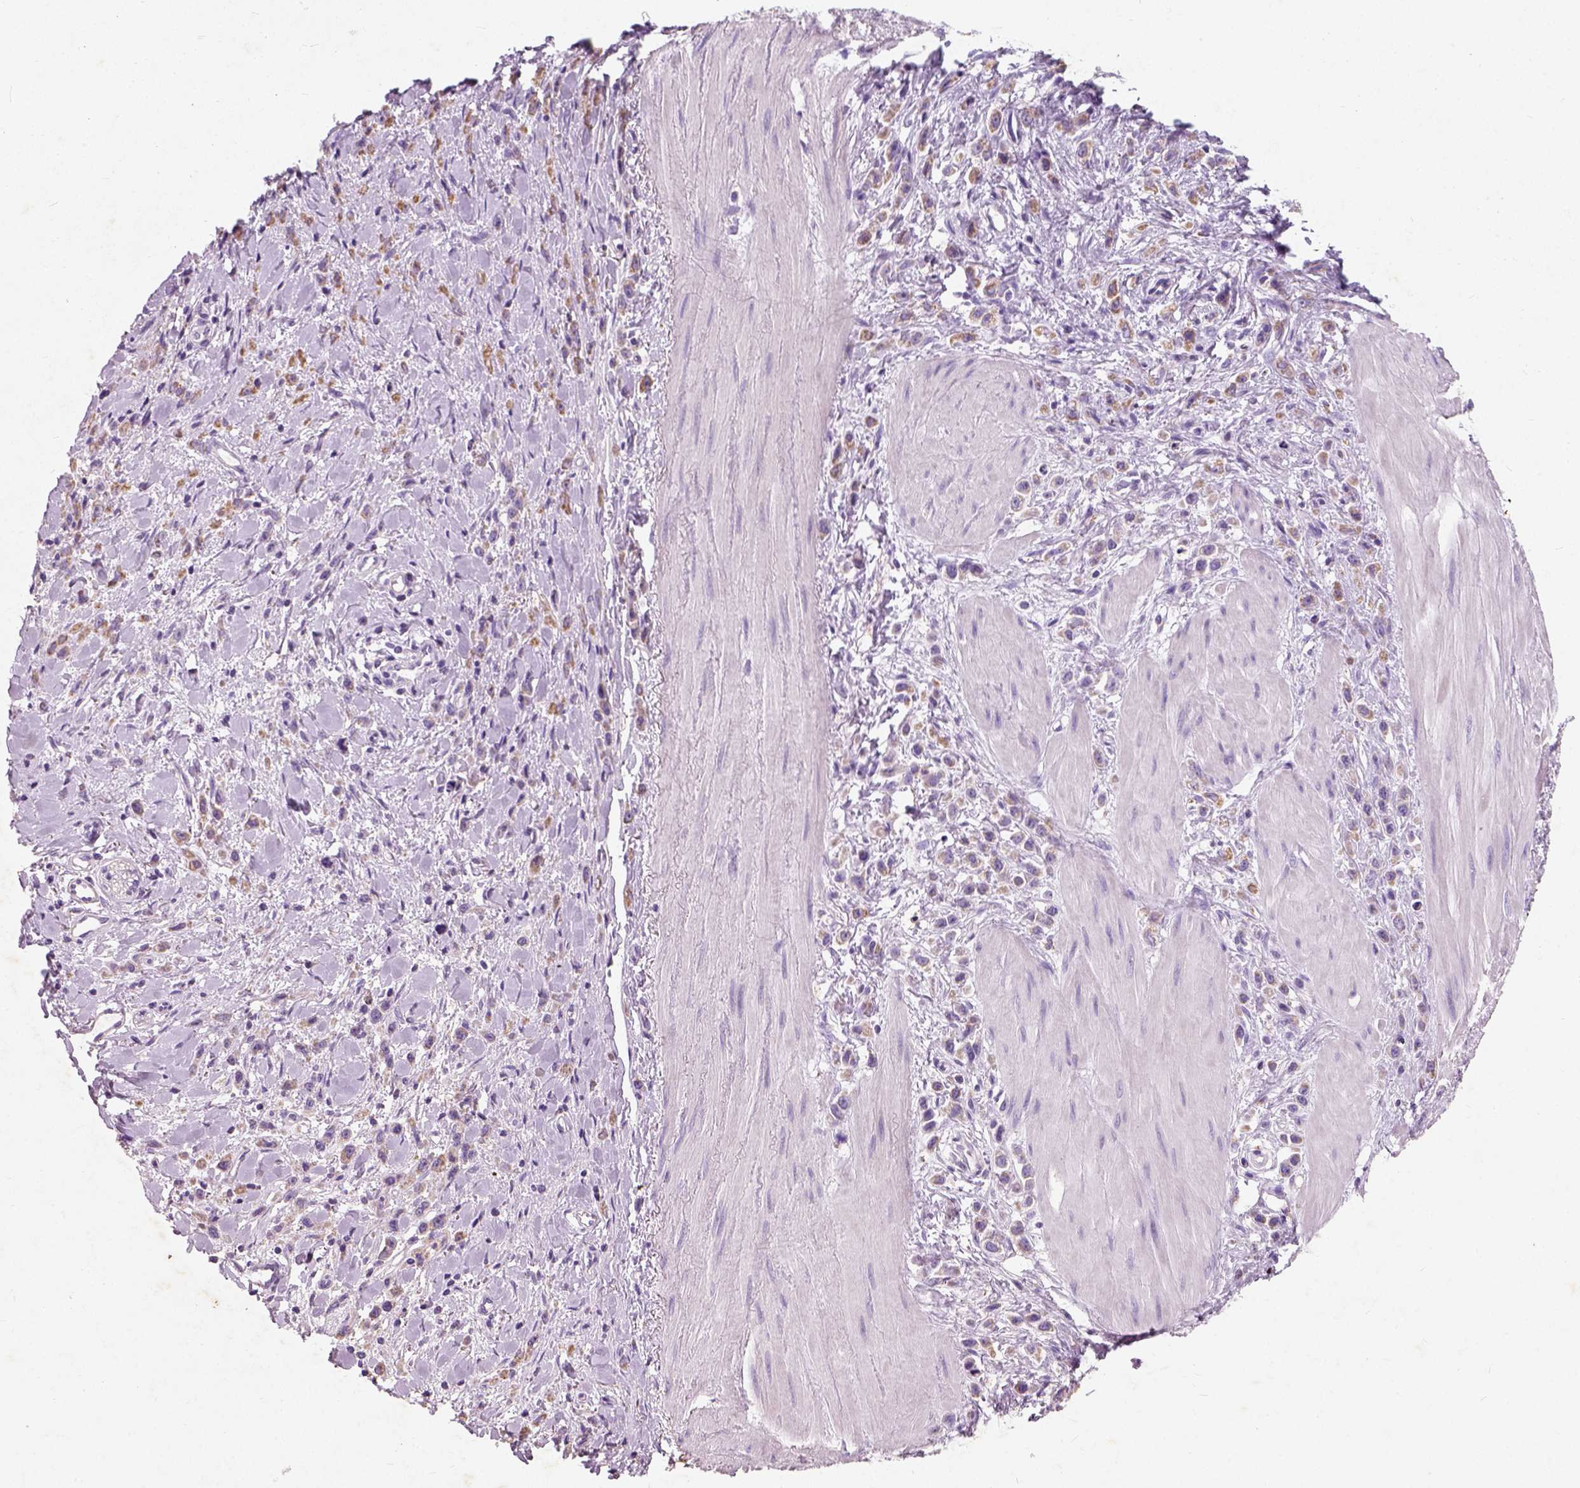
{"staining": {"intensity": "negative", "quantity": "none", "location": "none"}, "tissue": "stomach cancer", "cell_type": "Tumor cells", "image_type": "cancer", "snomed": [{"axis": "morphology", "description": "Adenocarcinoma, NOS"}, {"axis": "topography", "description": "Stomach"}], "caption": "Image shows no significant protein staining in tumor cells of adenocarcinoma (stomach).", "gene": "CHODL", "patient": {"sex": "male", "age": 47}}